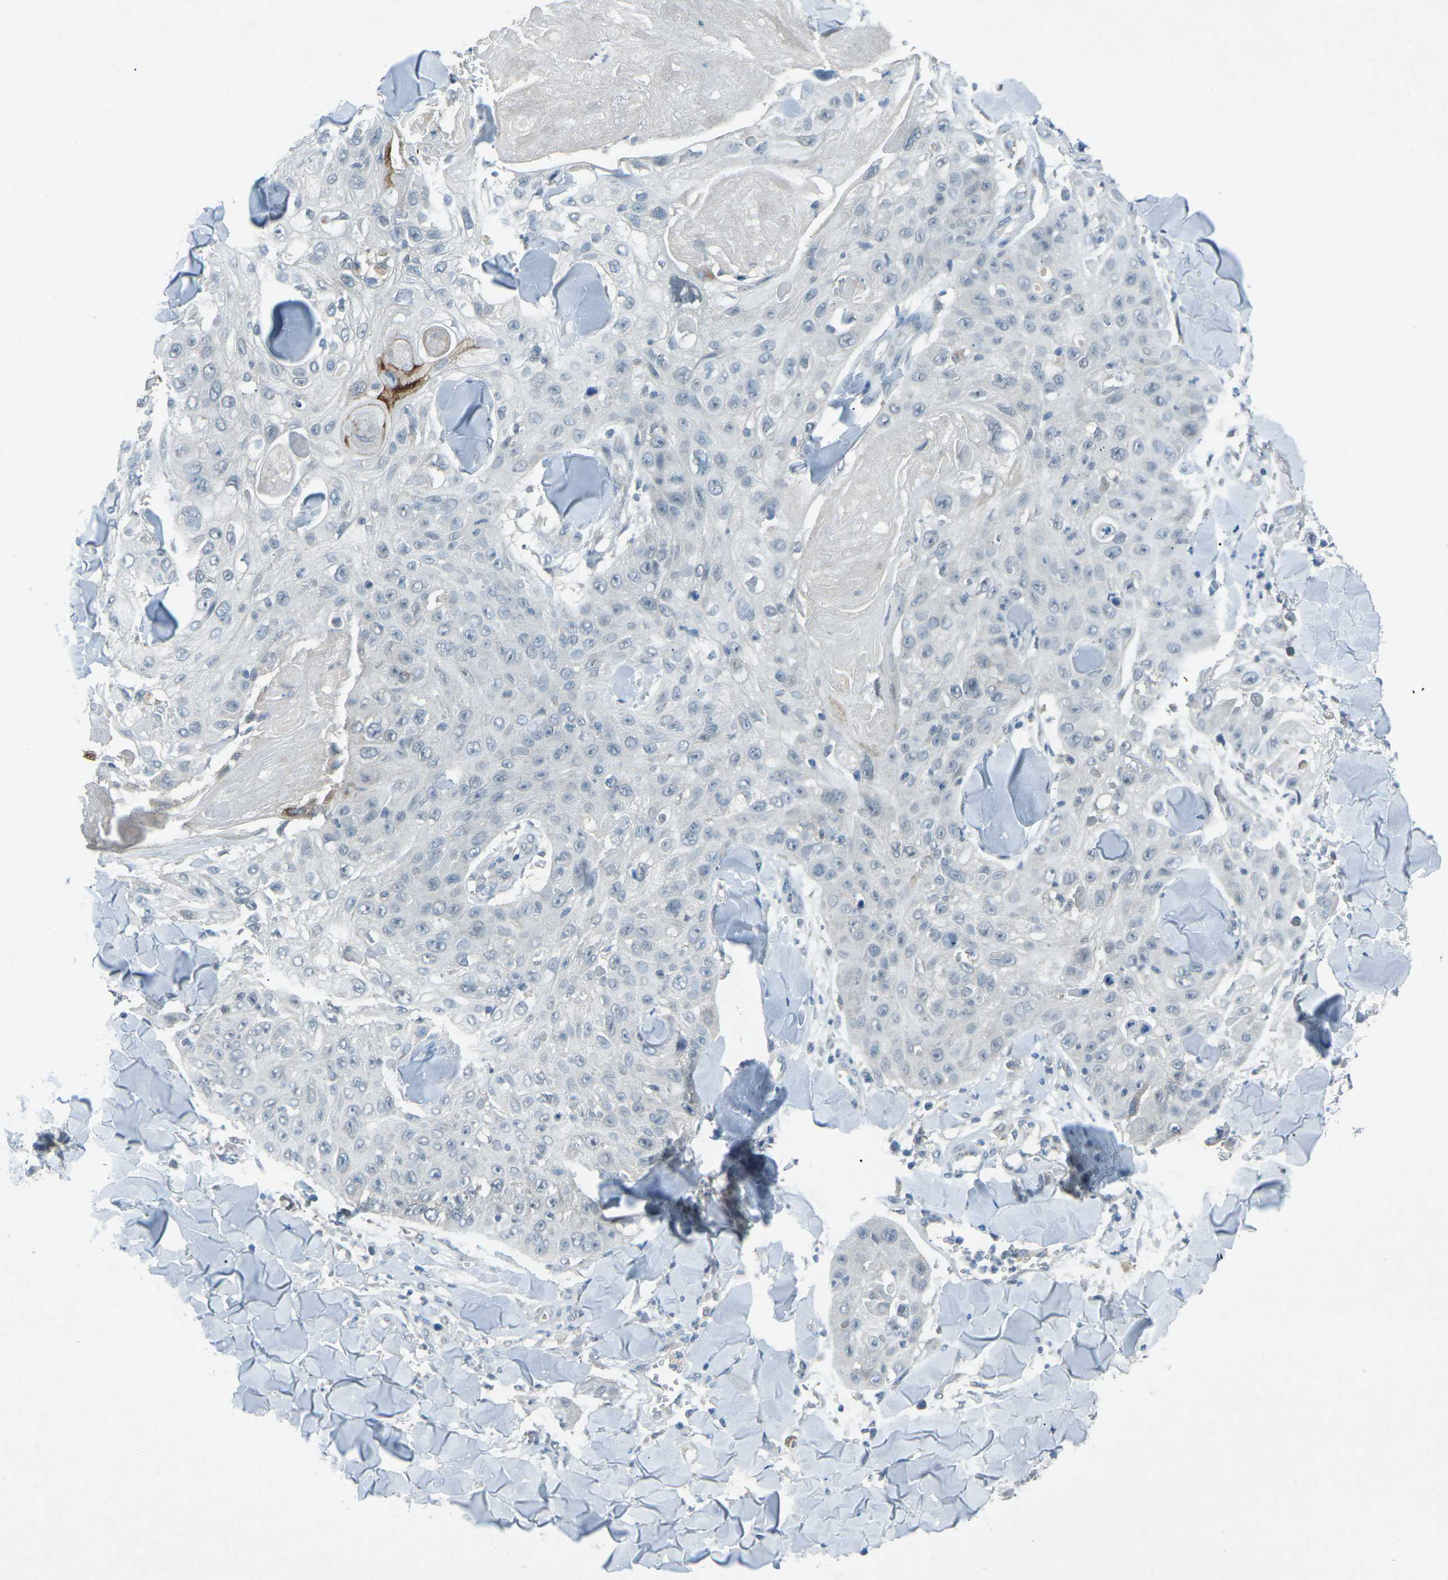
{"staining": {"intensity": "negative", "quantity": "none", "location": "none"}, "tissue": "skin cancer", "cell_type": "Tumor cells", "image_type": "cancer", "snomed": [{"axis": "morphology", "description": "Squamous cell carcinoma, NOS"}, {"axis": "topography", "description": "Skin"}], "caption": "A high-resolution micrograph shows IHC staining of skin squamous cell carcinoma, which shows no significant positivity in tumor cells.", "gene": "PRKCA", "patient": {"sex": "male", "age": 86}}